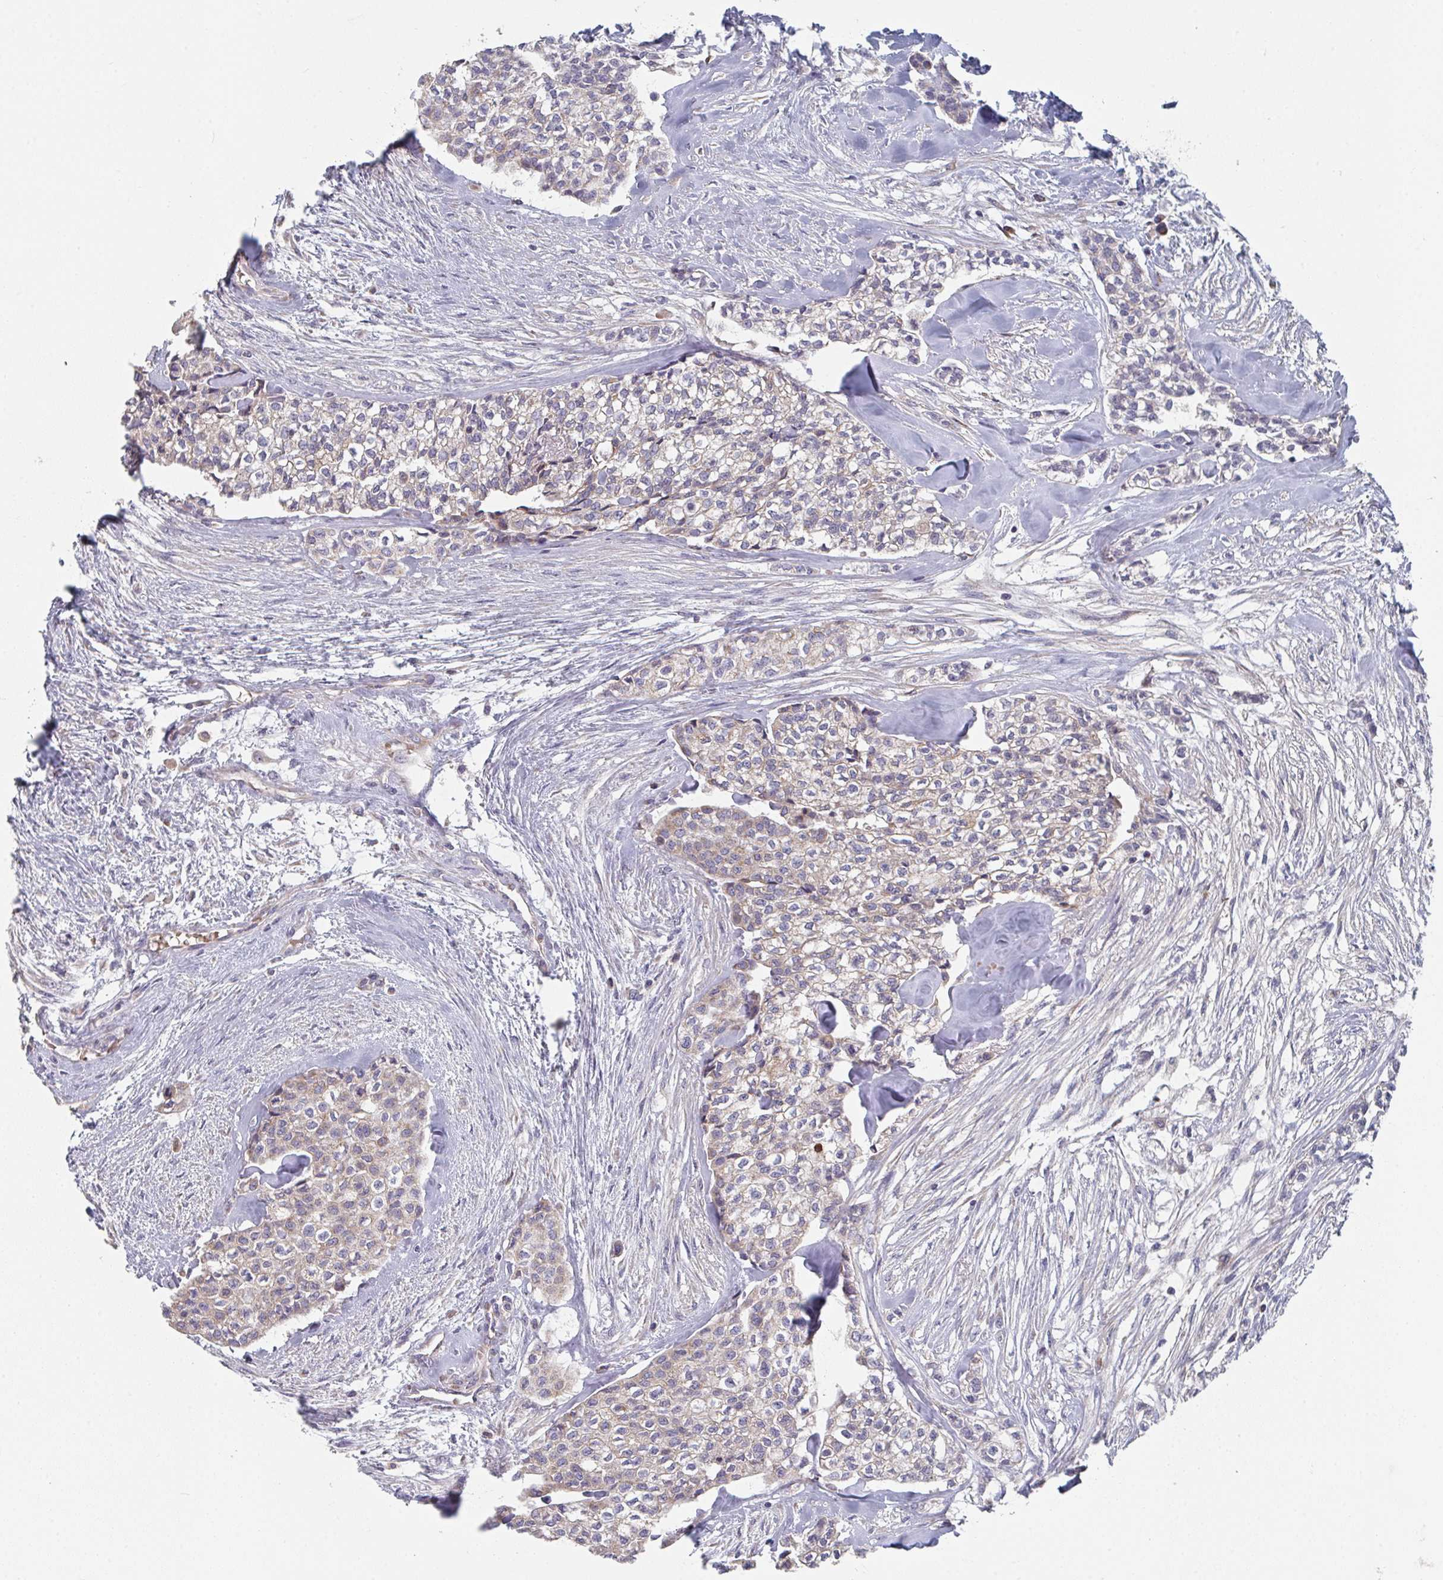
{"staining": {"intensity": "negative", "quantity": "none", "location": "none"}, "tissue": "head and neck cancer", "cell_type": "Tumor cells", "image_type": "cancer", "snomed": [{"axis": "morphology", "description": "Adenocarcinoma, NOS"}, {"axis": "topography", "description": "Head-Neck"}], "caption": "Immunohistochemistry micrograph of human head and neck cancer stained for a protein (brown), which displays no staining in tumor cells. (DAB (3,3'-diaminobenzidine) IHC visualized using brightfield microscopy, high magnification).", "gene": "ELOVL1", "patient": {"sex": "male", "age": 81}}